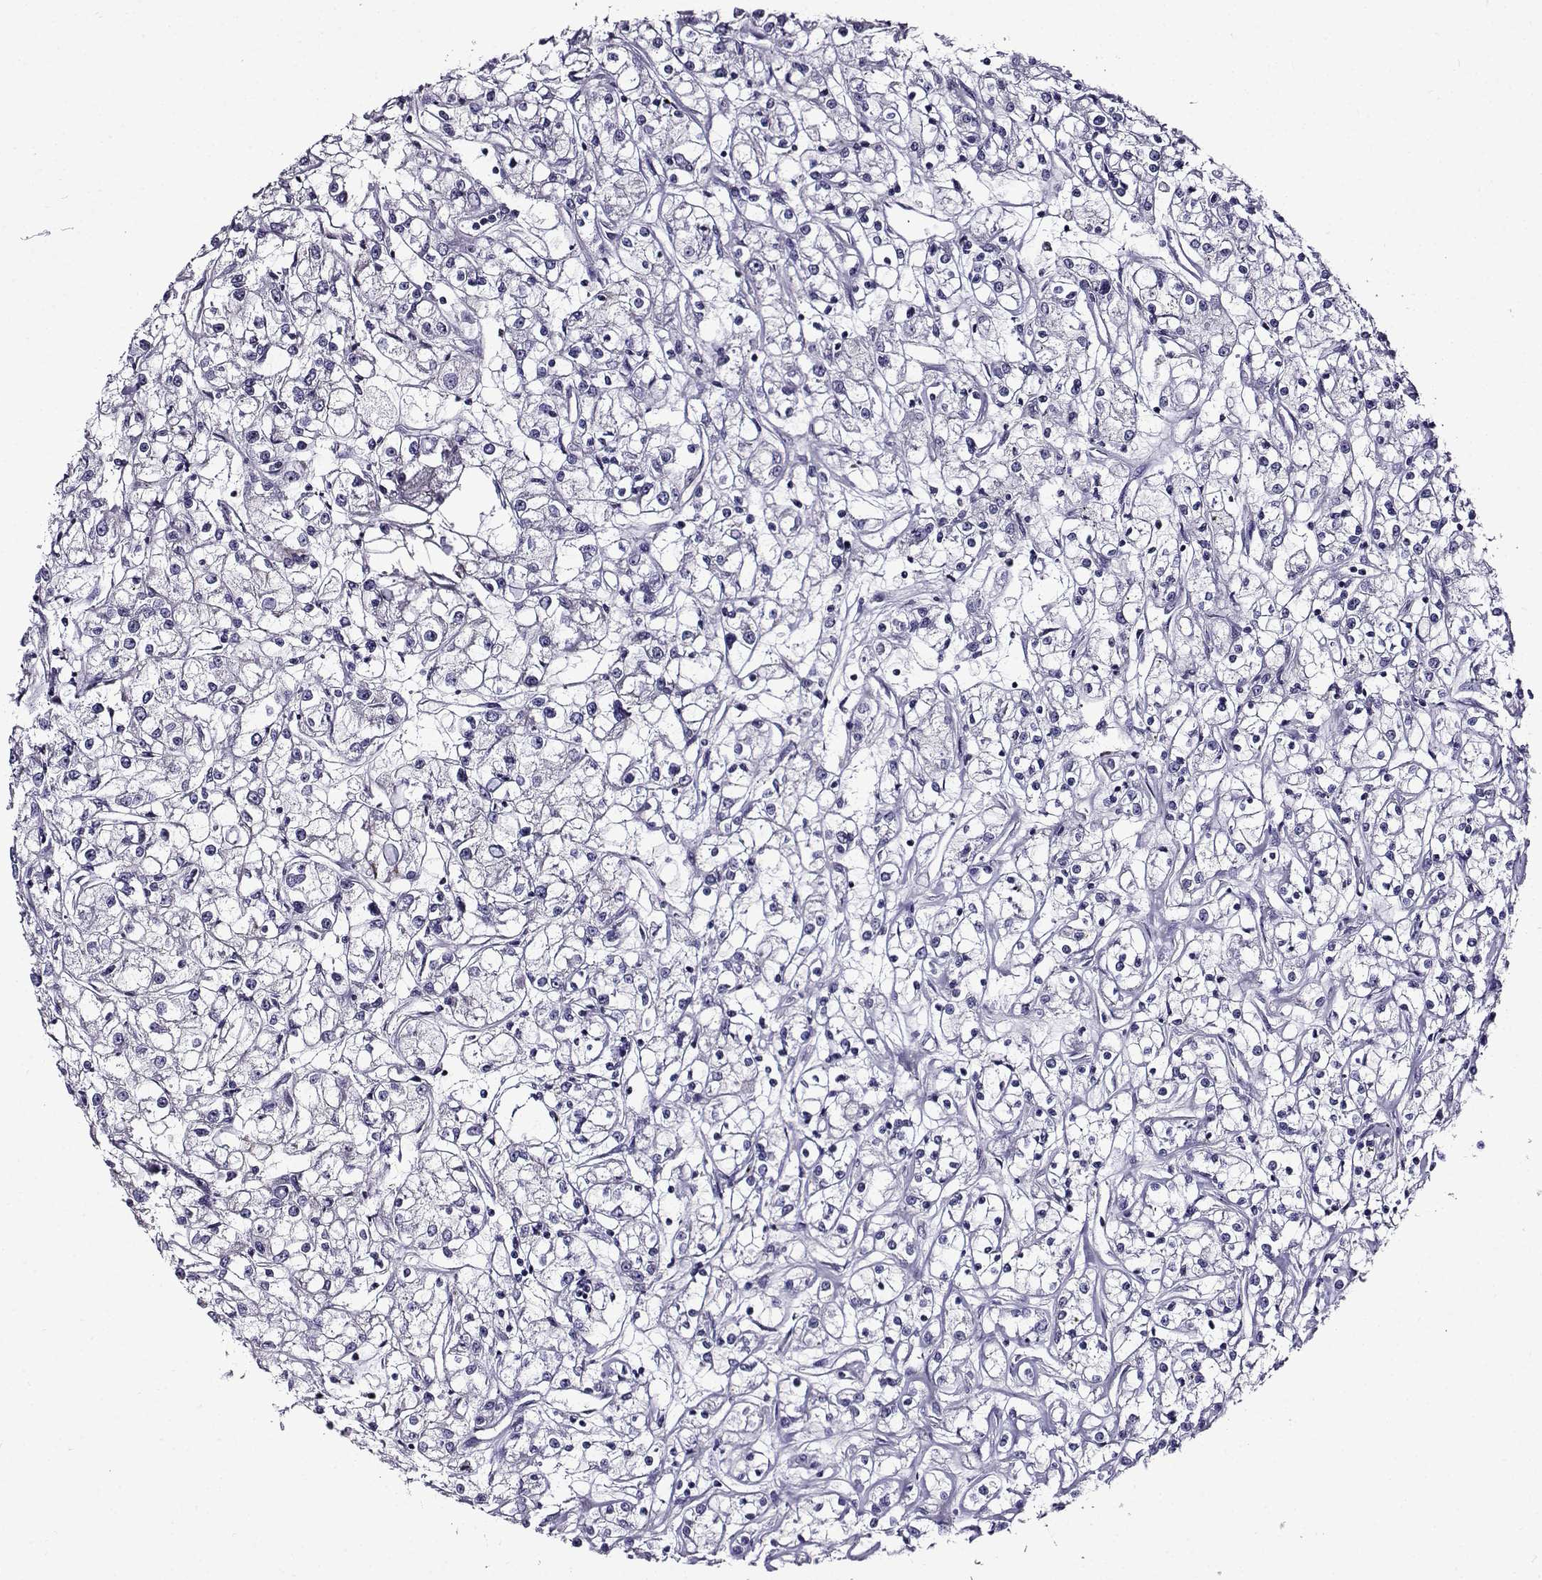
{"staining": {"intensity": "negative", "quantity": "none", "location": "none"}, "tissue": "renal cancer", "cell_type": "Tumor cells", "image_type": "cancer", "snomed": [{"axis": "morphology", "description": "Adenocarcinoma, NOS"}, {"axis": "topography", "description": "Kidney"}], "caption": "Tumor cells are negative for protein expression in human renal adenocarcinoma. (DAB immunohistochemistry (IHC) visualized using brightfield microscopy, high magnification).", "gene": "TMEM266", "patient": {"sex": "female", "age": 59}}